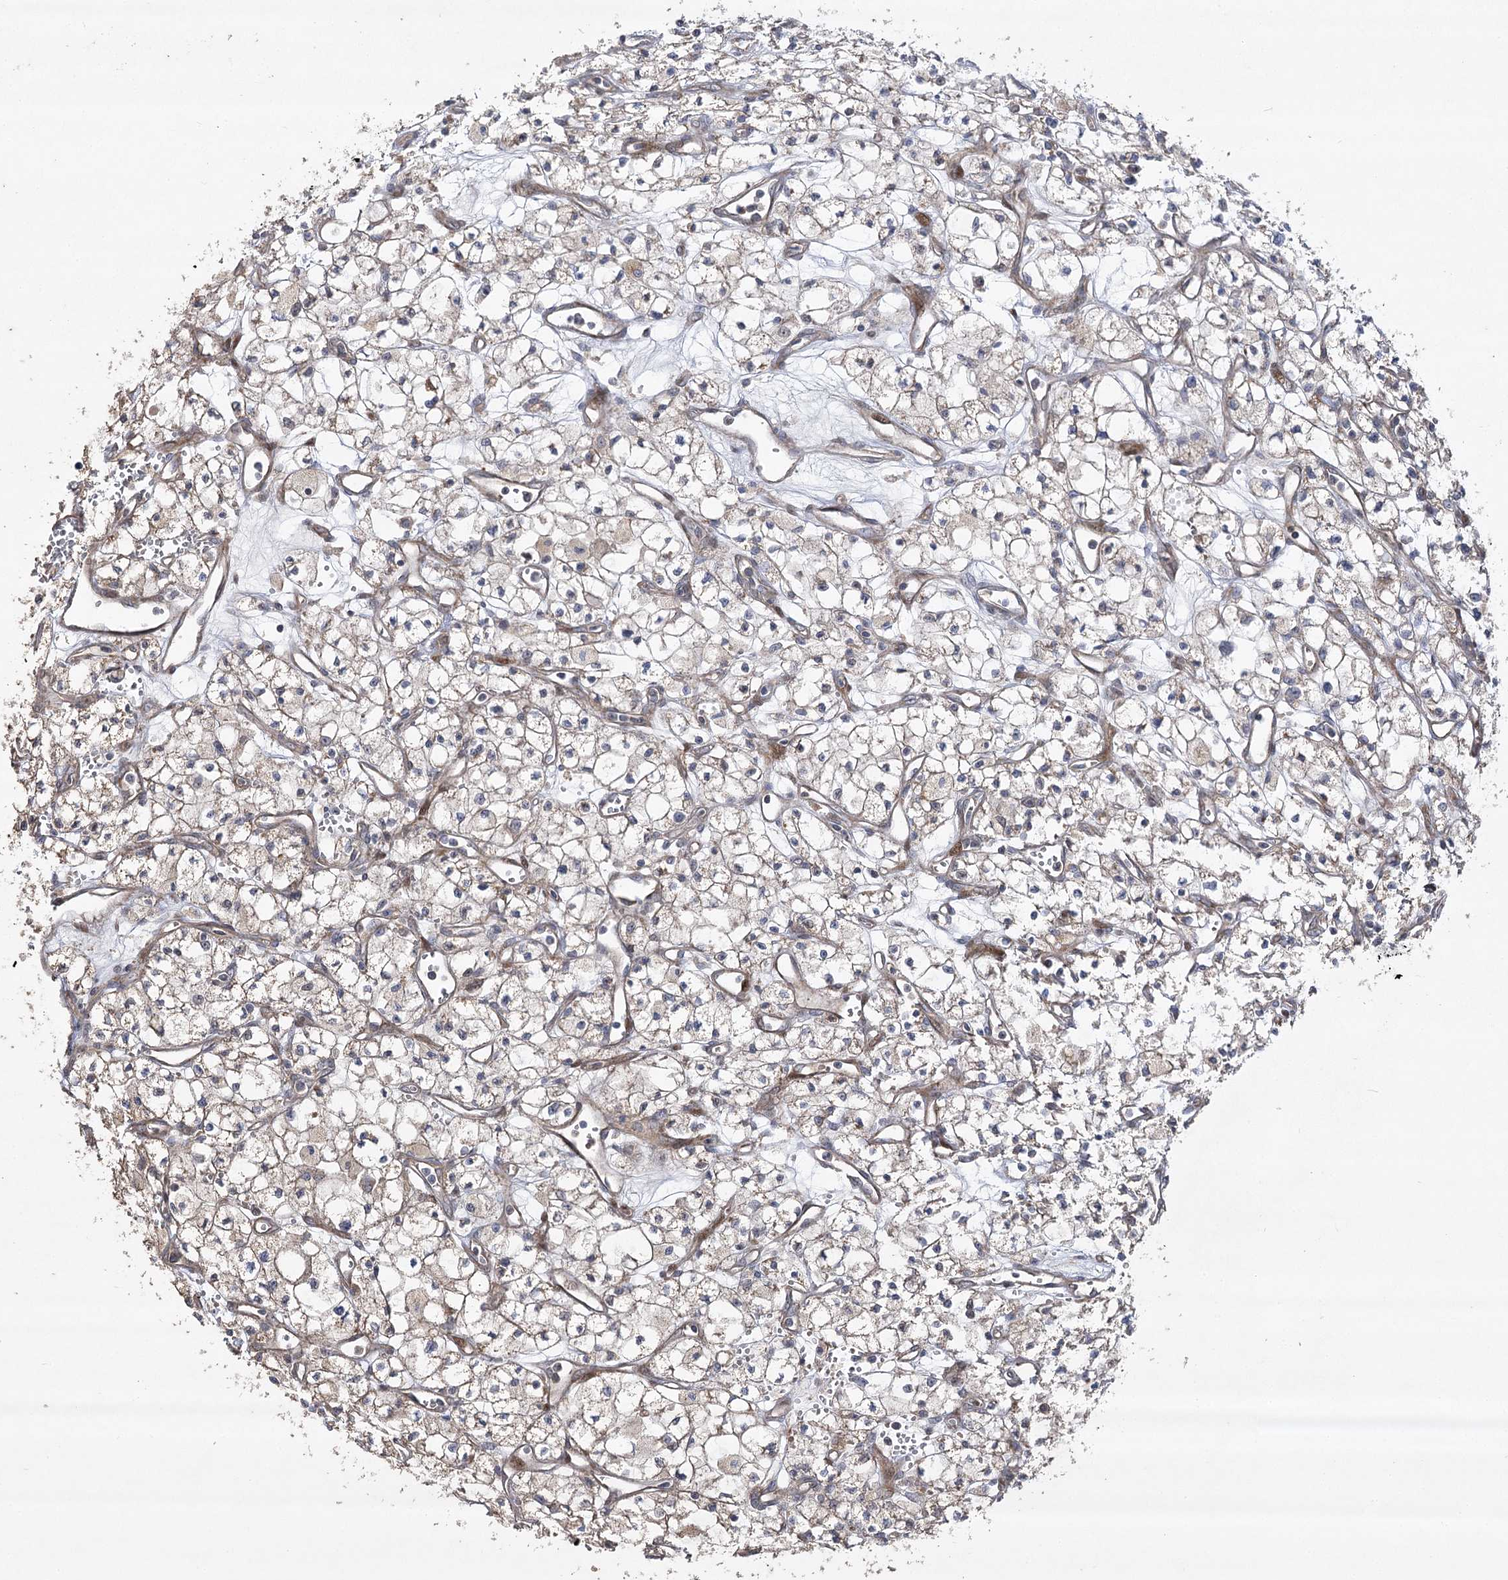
{"staining": {"intensity": "weak", "quantity": "<25%", "location": "cytoplasmic/membranous"}, "tissue": "renal cancer", "cell_type": "Tumor cells", "image_type": "cancer", "snomed": [{"axis": "morphology", "description": "Adenocarcinoma, NOS"}, {"axis": "topography", "description": "Kidney"}], "caption": "DAB (3,3'-diaminobenzidine) immunohistochemical staining of human renal adenocarcinoma demonstrates no significant positivity in tumor cells.", "gene": "OBSL1", "patient": {"sex": "male", "age": 59}}